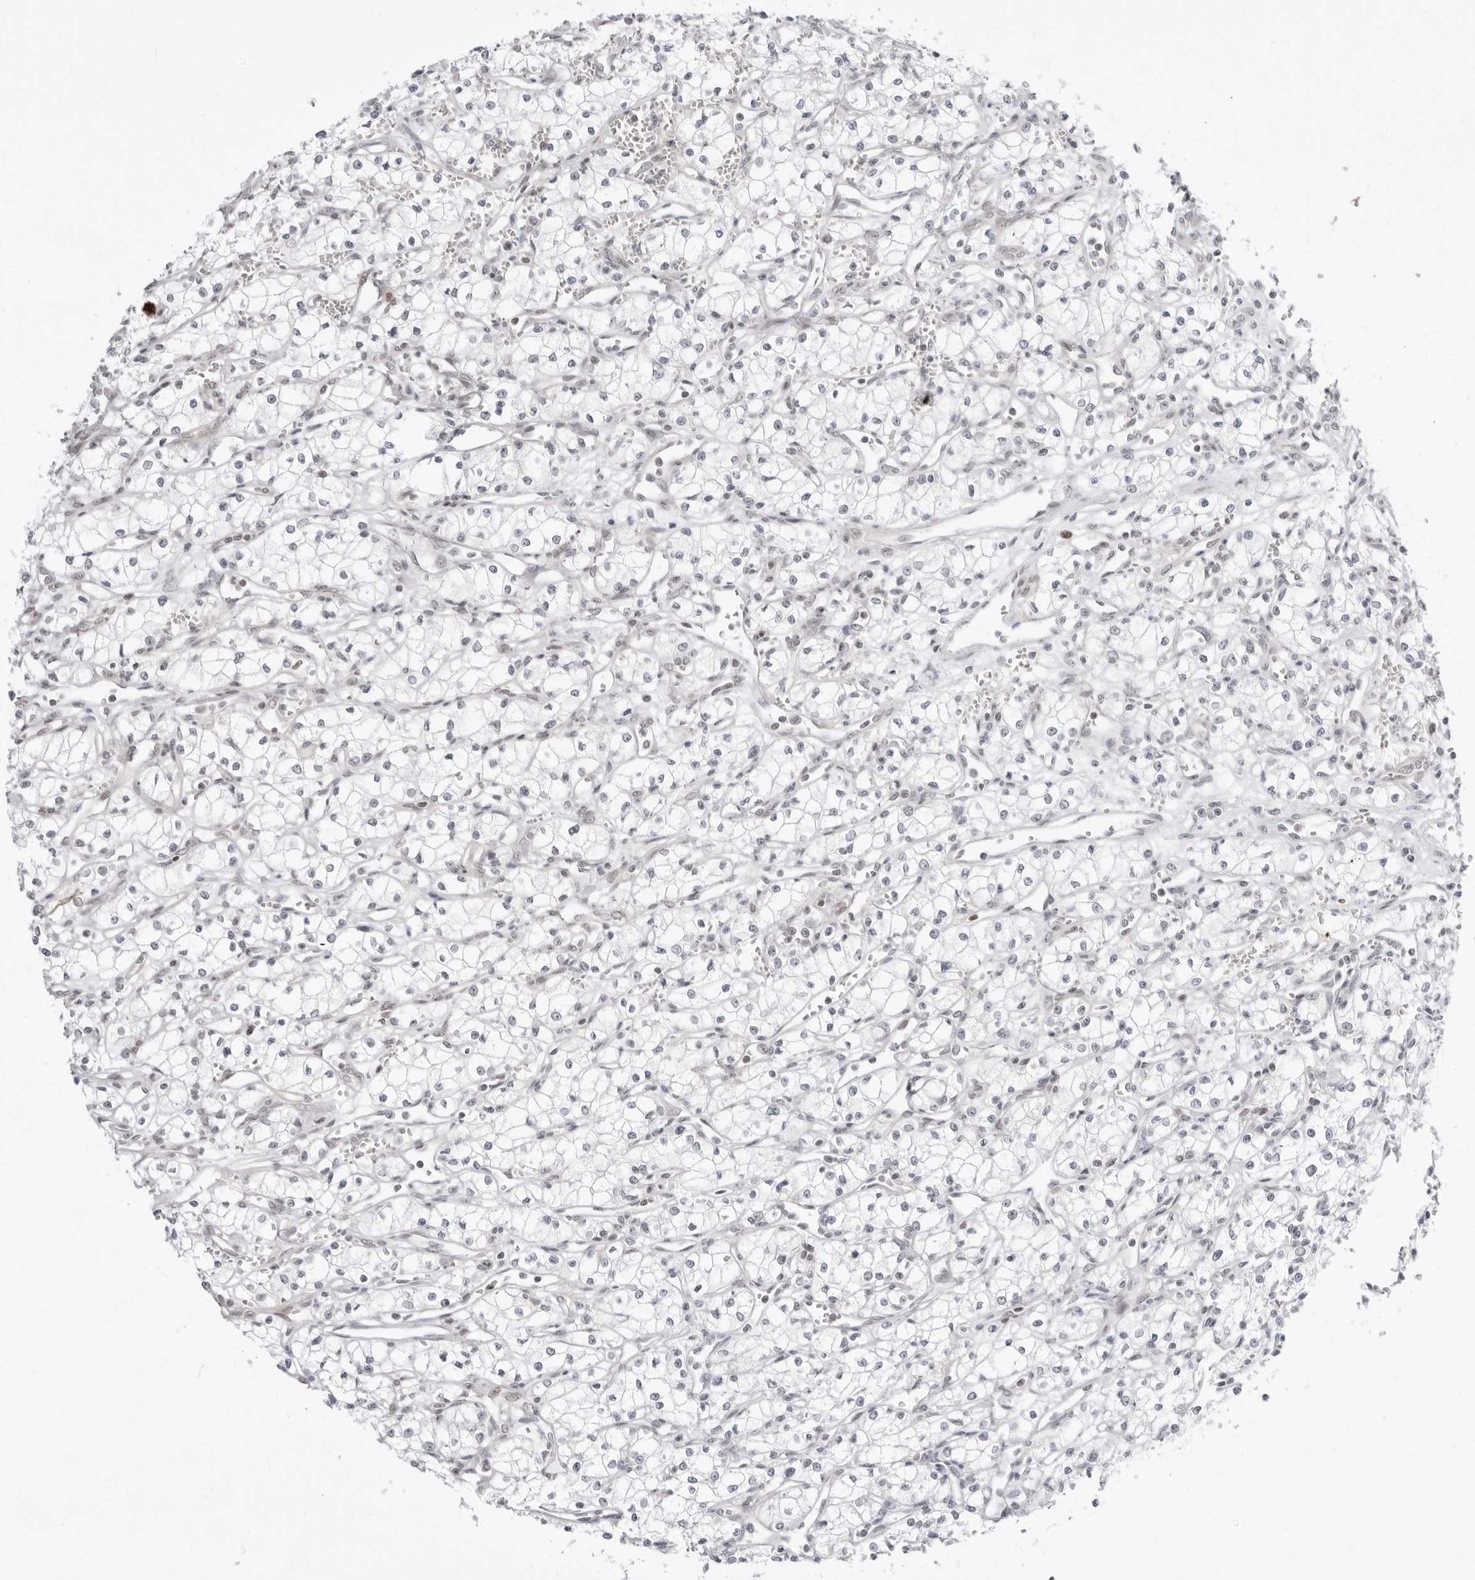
{"staining": {"intensity": "negative", "quantity": "none", "location": "none"}, "tissue": "renal cancer", "cell_type": "Tumor cells", "image_type": "cancer", "snomed": [{"axis": "morphology", "description": "Adenocarcinoma, NOS"}, {"axis": "topography", "description": "Kidney"}], "caption": "The histopathology image shows no significant staining in tumor cells of renal cancer (adenocarcinoma).", "gene": "PPP2R5C", "patient": {"sex": "male", "age": 59}}